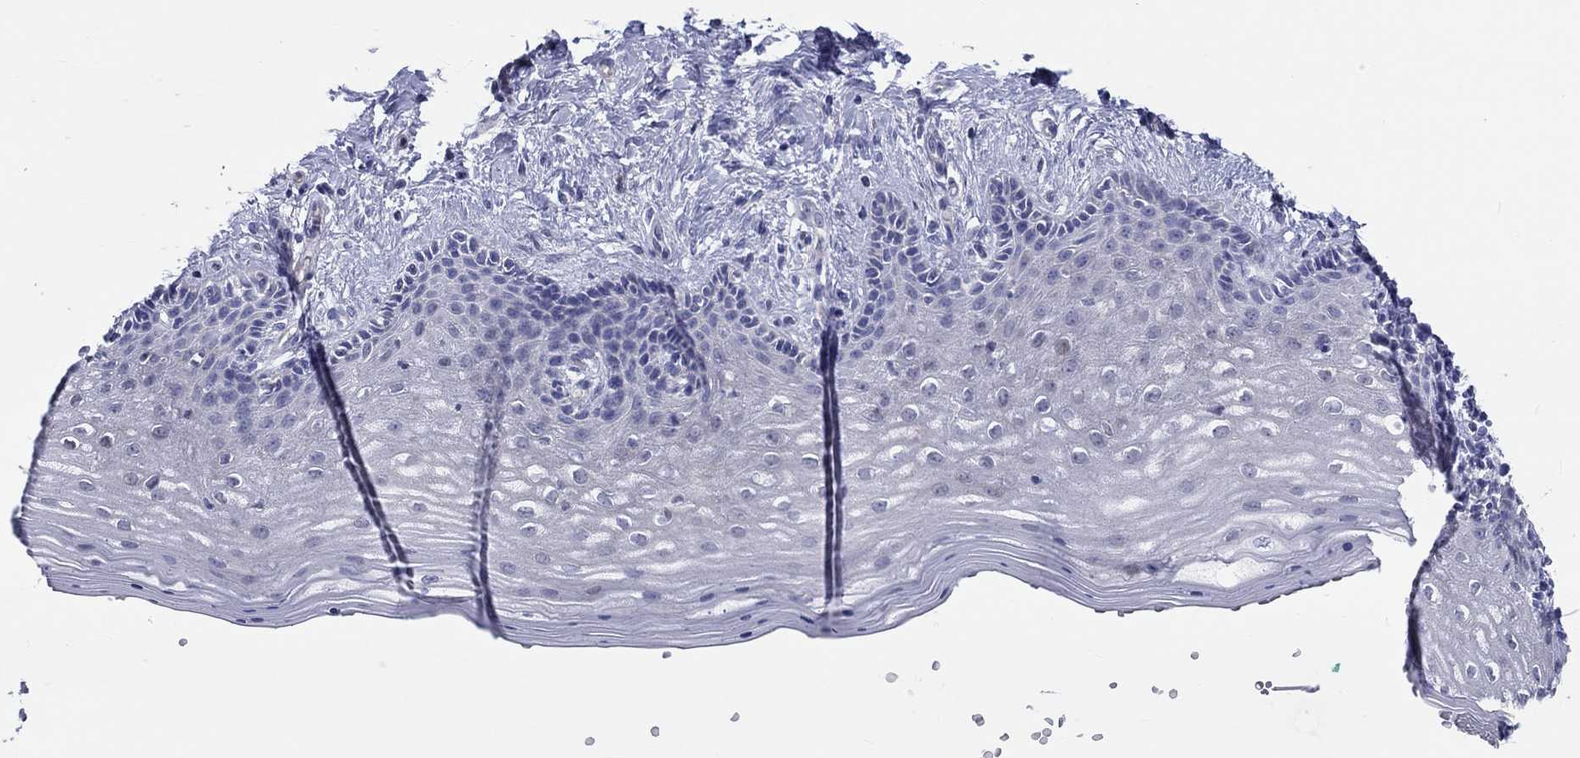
{"staining": {"intensity": "negative", "quantity": "none", "location": "none"}, "tissue": "vagina", "cell_type": "Squamous epithelial cells", "image_type": "normal", "snomed": [{"axis": "morphology", "description": "Normal tissue, NOS"}, {"axis": "topography", "description": "Vagina"}], "caption": "An immunohistochemistry (IHC) image of benign vagina is shown. There is no staining in squamous epithelial cells of vagina. The staining is performed using DAB brown chromogen with nuclei counter-stained in using hematoxylin.", "gene": "ABCG4", "patient": {"sex": "female", "age": 45}}